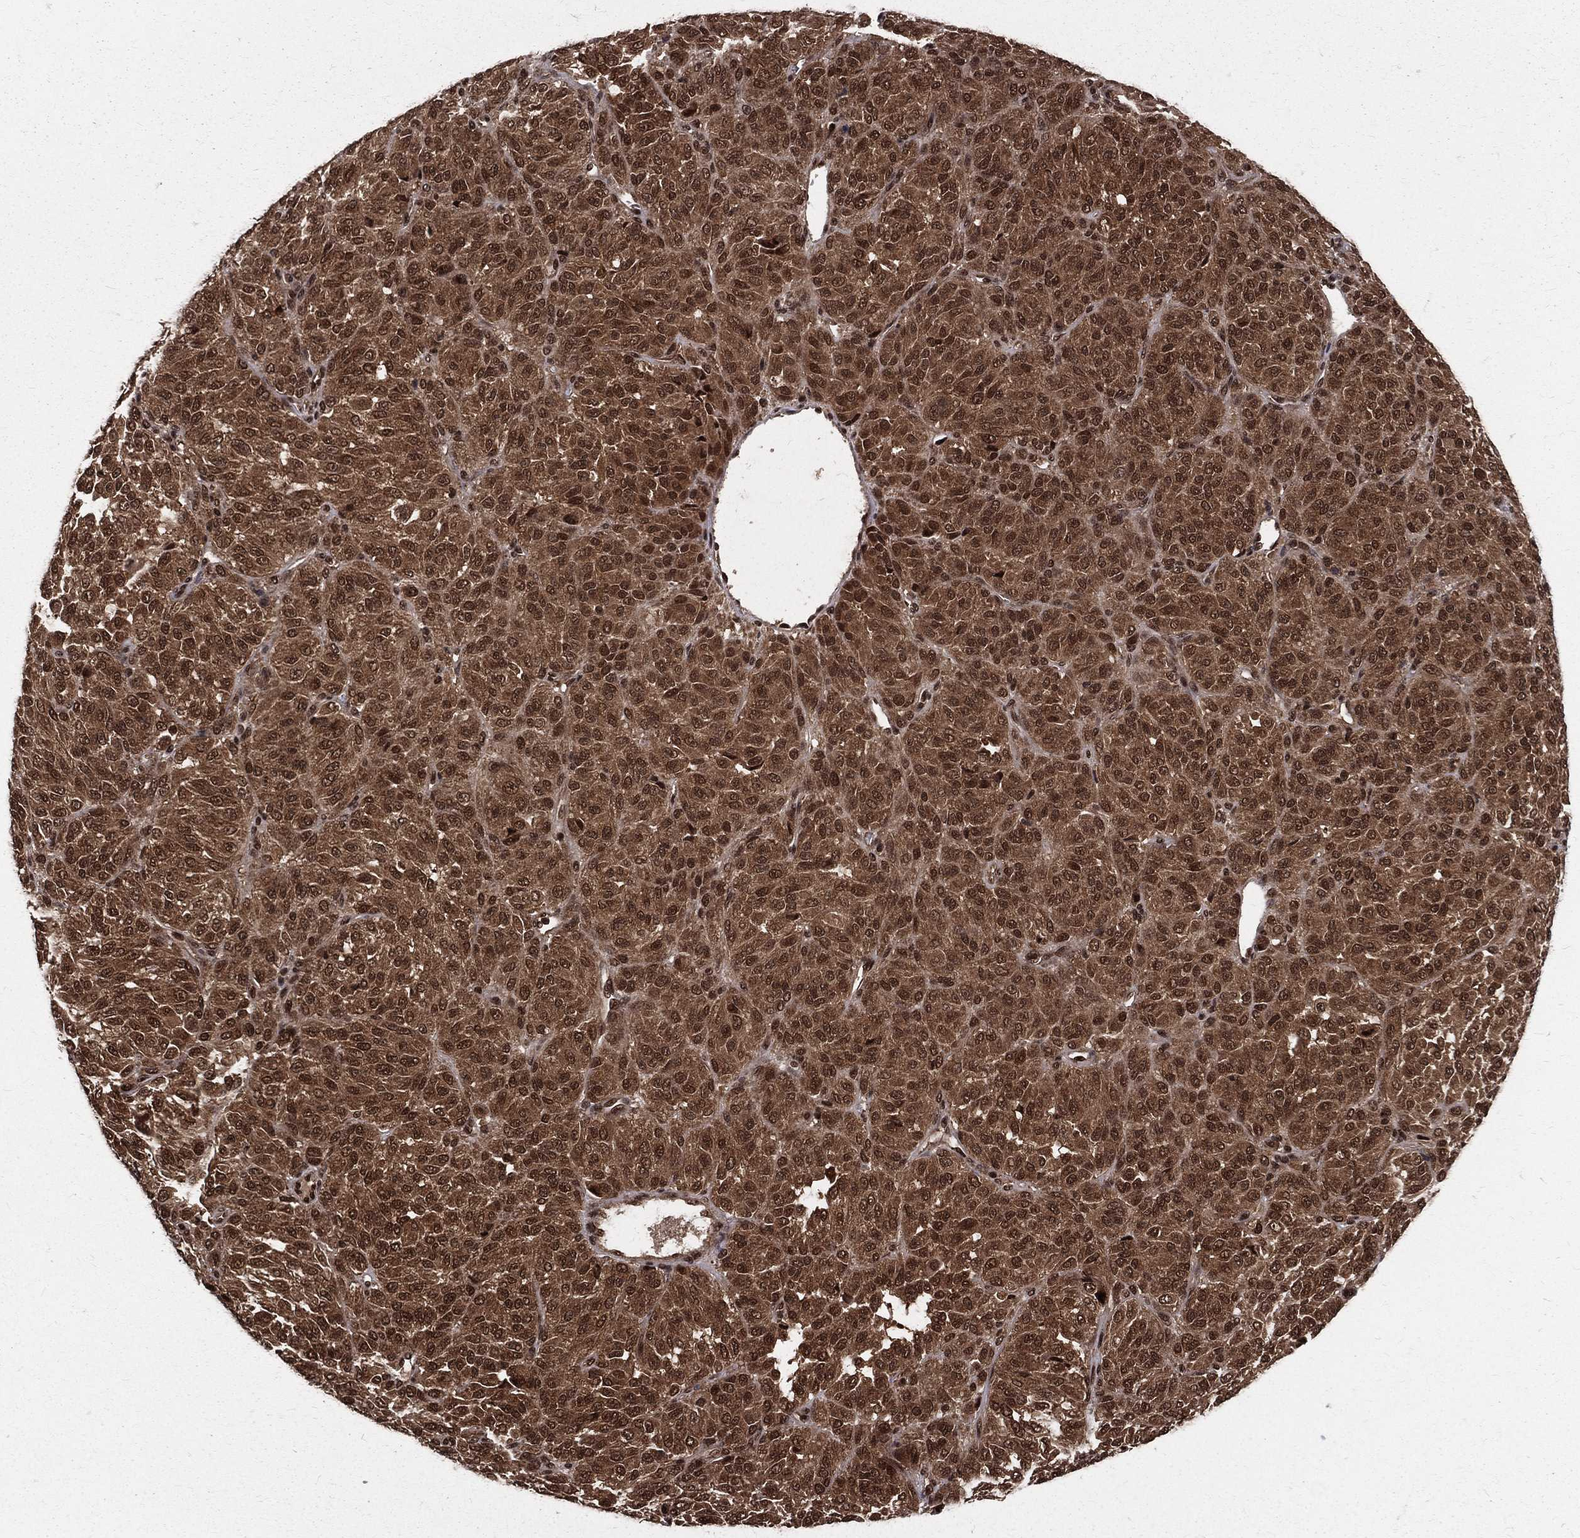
{"staining": {"intensity": "strong", "quantity": ">75%", "location": "cytoplasmic/membranous,nuclear"}, "tissue": "melanoma", "cell_type": "Tumor cells", "image_type": "cancer", "snomed": [{"axis": "morphology", "description": "Malignant melanoma, Metastatic site"}, {"axis": "topography", "description": "Brain"}], "caption": "High-power microscopy captured an IHC micrograph of melanoma, revealing strong cytoplasmic/membranous and nuclear positivity in about >75% of tumor cells.", "gene": "COPS4", "patient": {"sex": "female", "age": 56}}